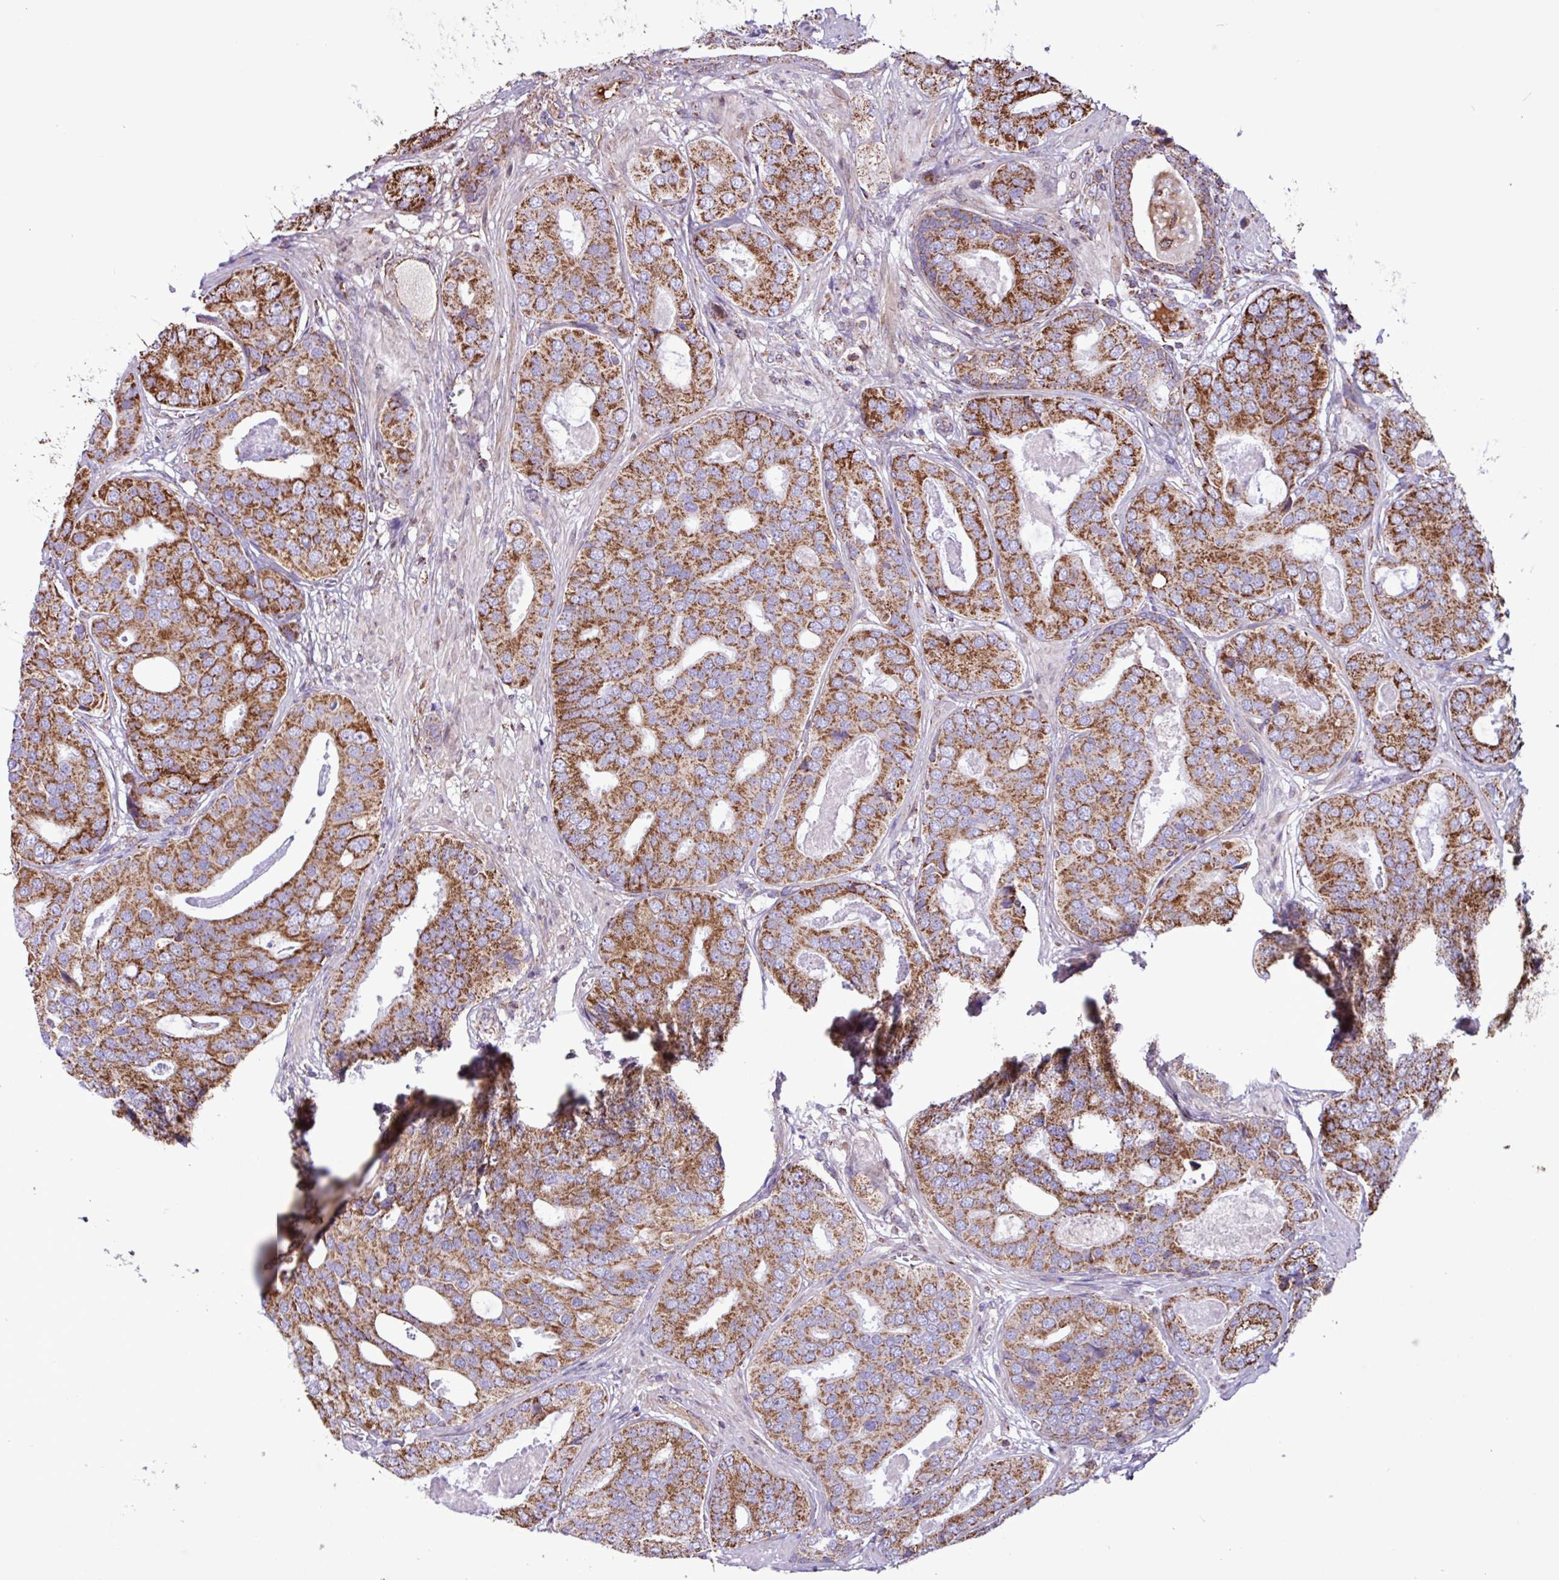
{"staining": {"intensity": "moderate", "quantity": ">75%", "location": "cytoplasmic/membranous"}, "tissue": "prostate cancer", "cell_type": "Tumor cells", "image_type": "cancer", "snomed": [{"axis": "morphology", "description": "Adenocarcinoma, High grade"}, {"axis": "topography", "description": "Prostate"}], "caption": "Moderate cytoplasmic/membranous protein expression is present in about >75% of tumor cells in prostate high-grade adenocarcinoma. The staining is performed using DAB (3,3'-diaminobenzidine) brown chromogen to label protein expression. The nuclei are counter-stained blue using hematoxylin.", "gene": "RTL3", "patient": {"sex": "male", "age": 71}}